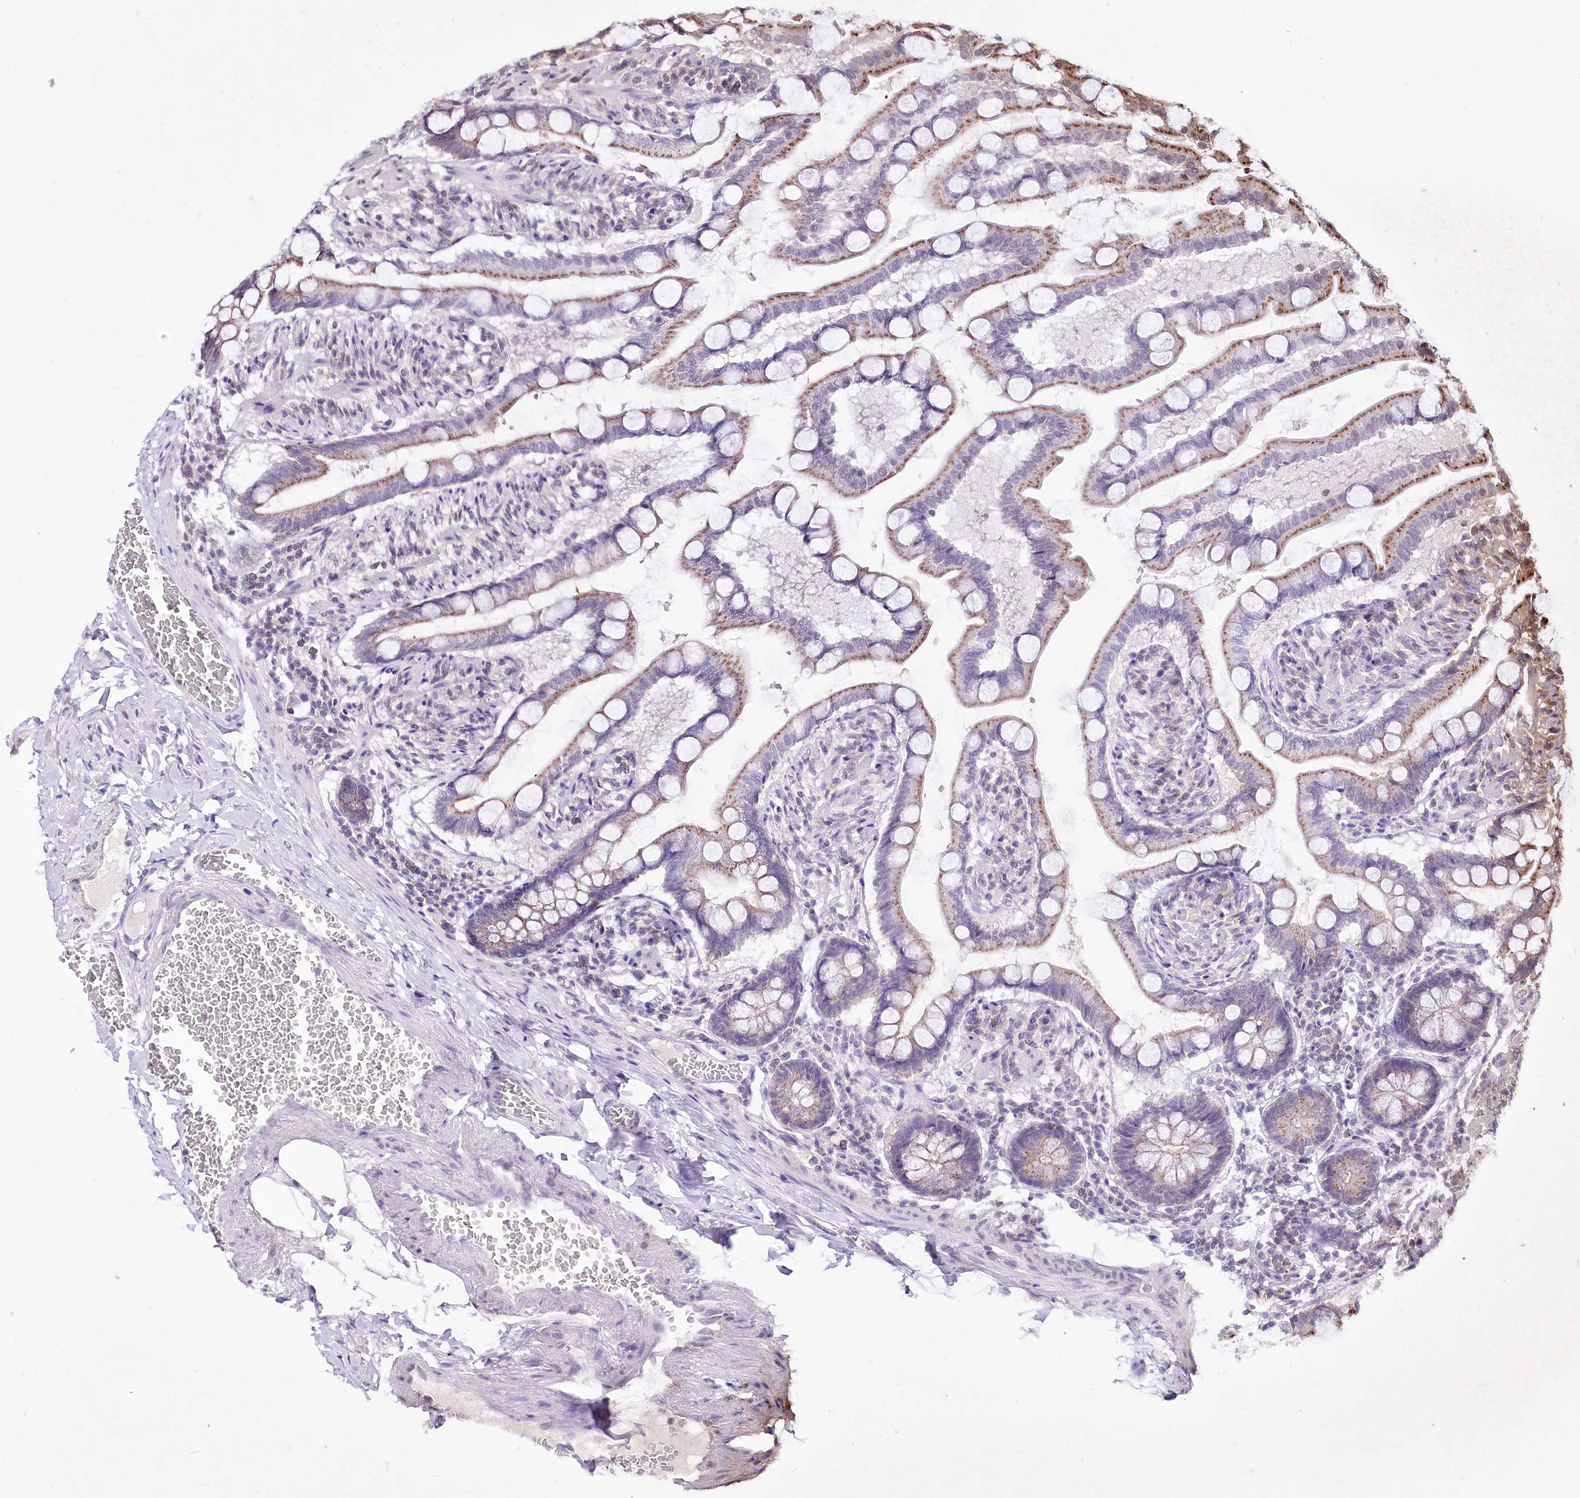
{"staining": {"intensity": "moderate", "quantity": "25%-75%", "location": "cytoplasmic/membranous"}, "tissue": "small intestine", "cell_type": "Glandular cells", "image_type": "normal", "snomed": [{"axis": "morphology", "description": "Normal tissue, NOS"}, {"axis": "topography", "description": "Small intestine"}], "caption": "Protein staining by immunohistochemistry (IHC) displays moderate cytoplasmic/membranous staining in approximately 25%-75% of glandular cells in unremarkable small intestine. Nuclei are stained in blue.", "gene": "ZFYVE27", "patient": {"sex": "male", "age": 41}}